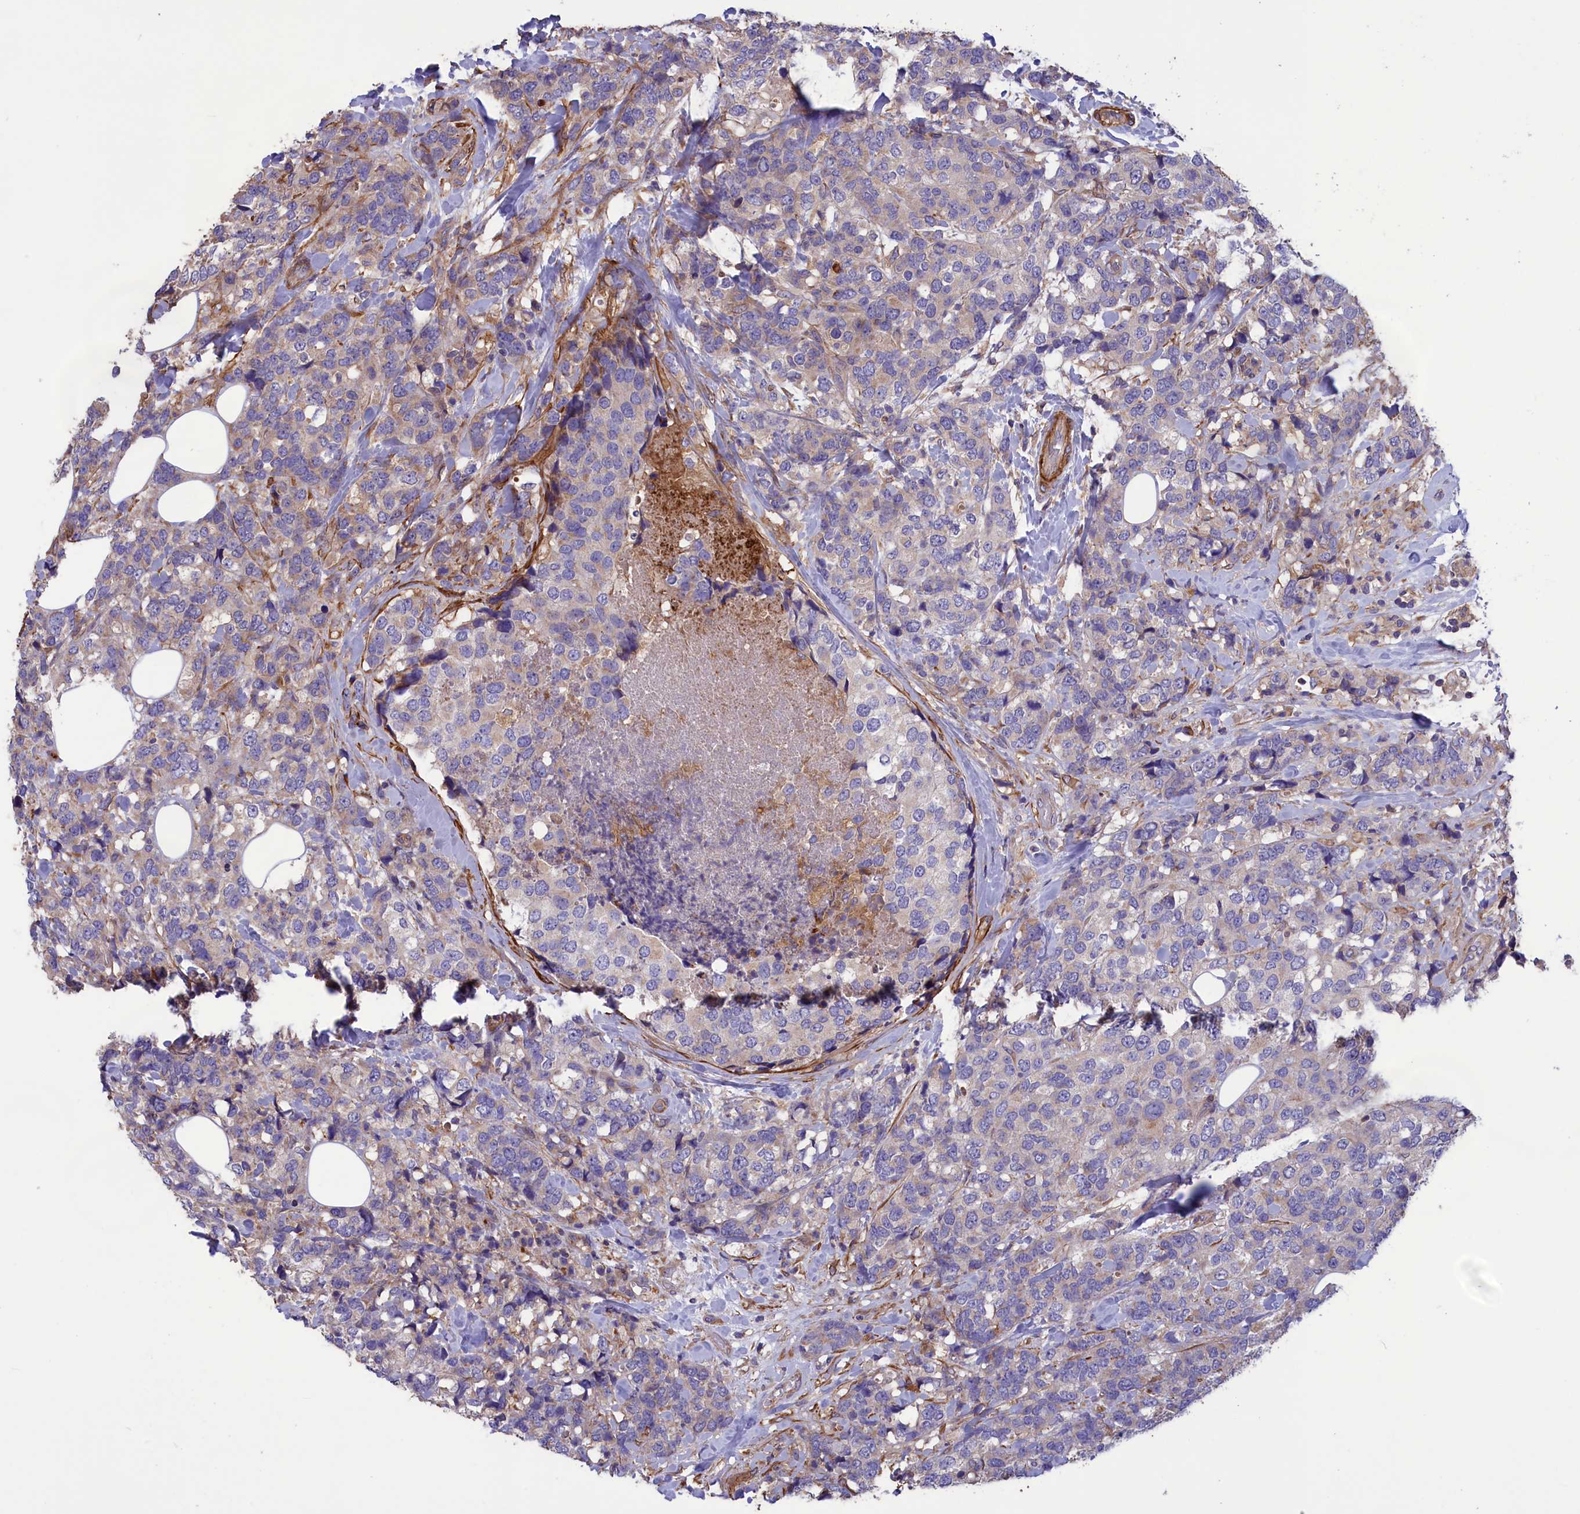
{"staining": {"intensity": "negative", "quantity": "none", "location": "none"}, "tissue": "breast cancer", "cell_type": "Tumor cells", "image_type": "cancer", "snomed": [{"axis": "morphology", "description": "Lobular carcinoma"}, {"axis": "topography", "description": "Breast"}], "caption": "A high-resolution micrograph shows IHC staining of lobular carcinoma (breast), which displays no significant expression in tumor cells.", "gene": "AMDHD2", "patient": {"sex": "female", "age": 59}}